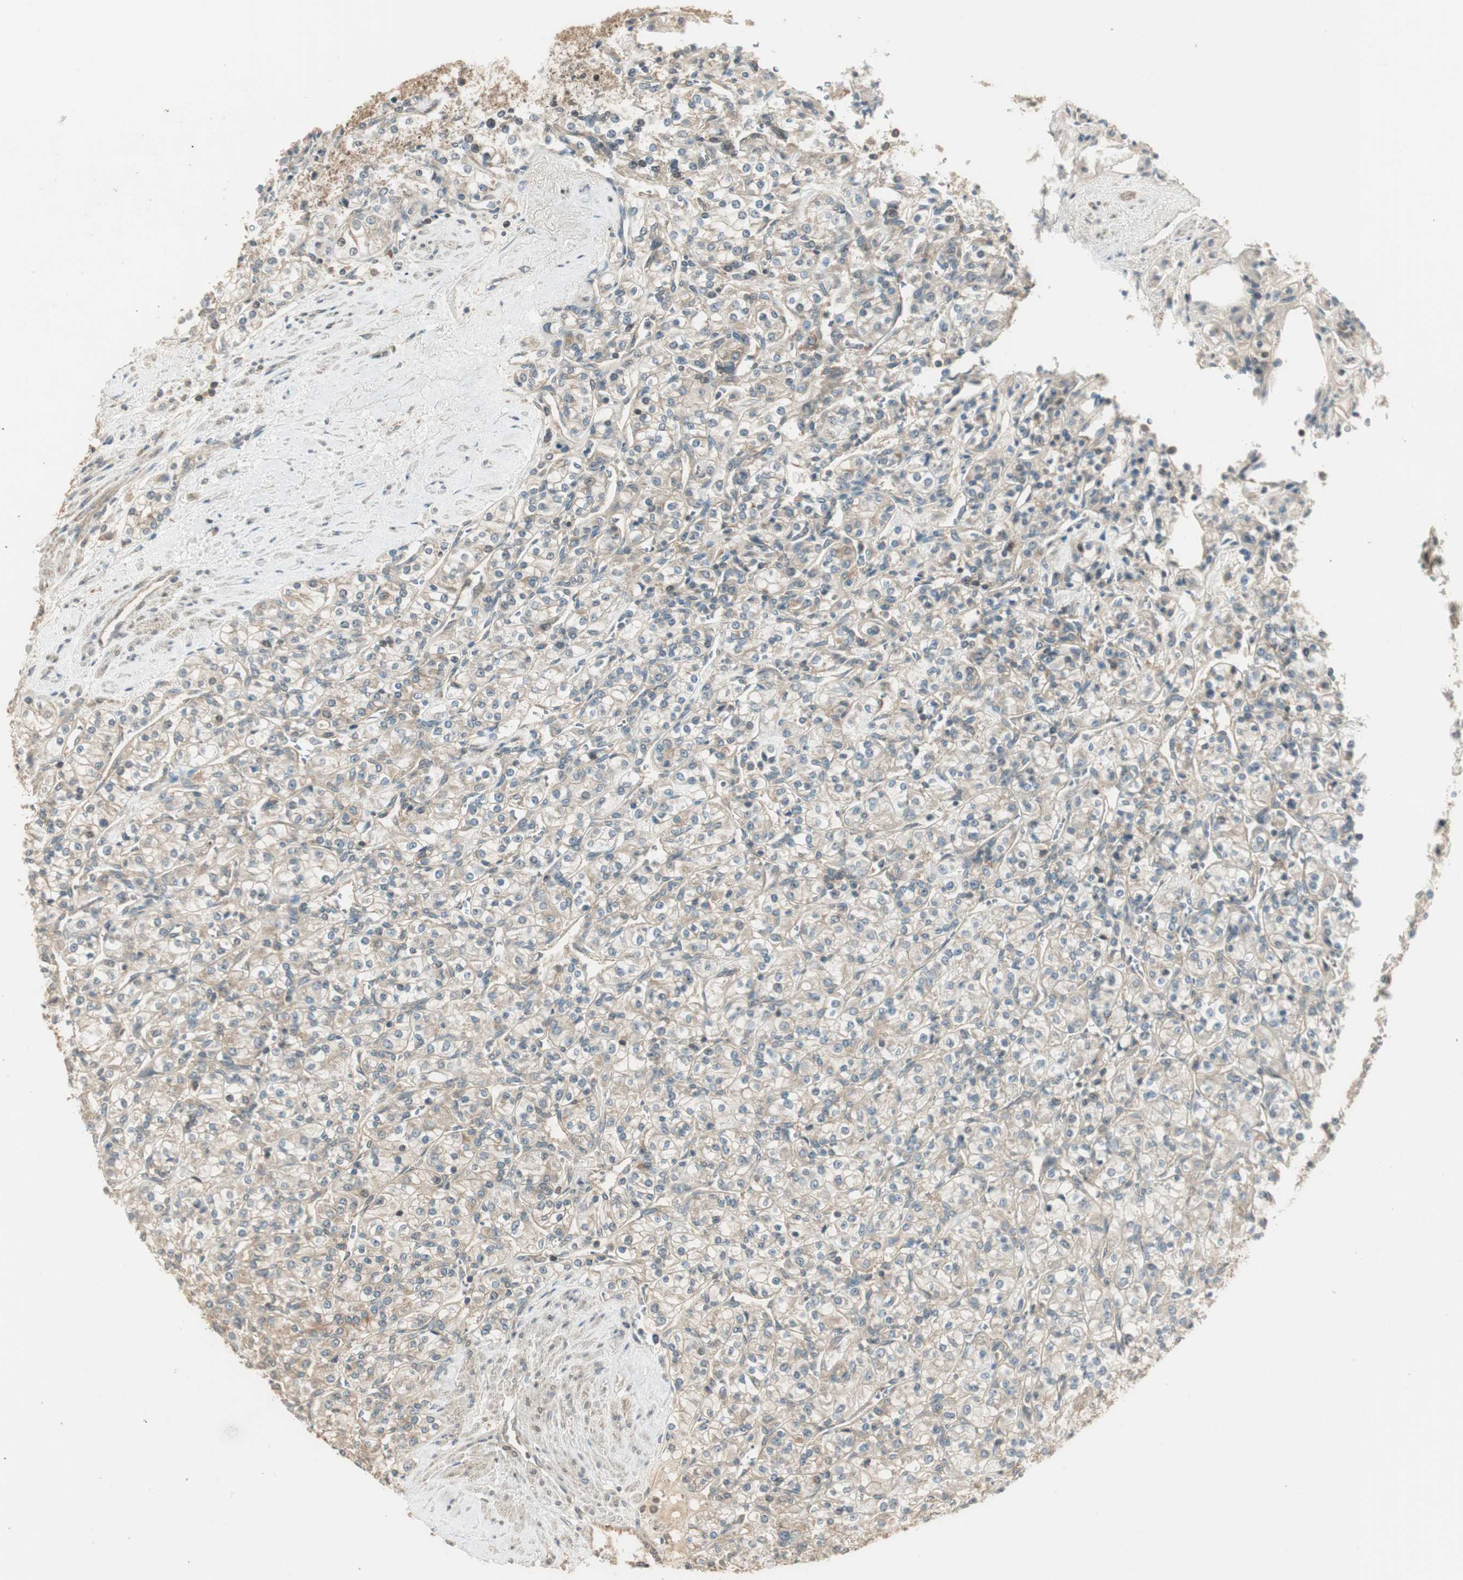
{"staining": {"intensity": "weak", "quantity": "<25%", "location": "cytoplasmic/membranous"}, "tissue": "renal cancer", "cell_type": "Tumor cells", "image_type": "cancer", "snomed": [{"axis": "morphology", "description": "Adenocarcinoma, NOS"}, {"axis": "topography", "description": "Kidney"}], "caption": "Tumor cells show no significant protein staining in renal adenocarcinoma.", "gene": "PFDN5", "patient": {"sex": "male", "age": 77}}